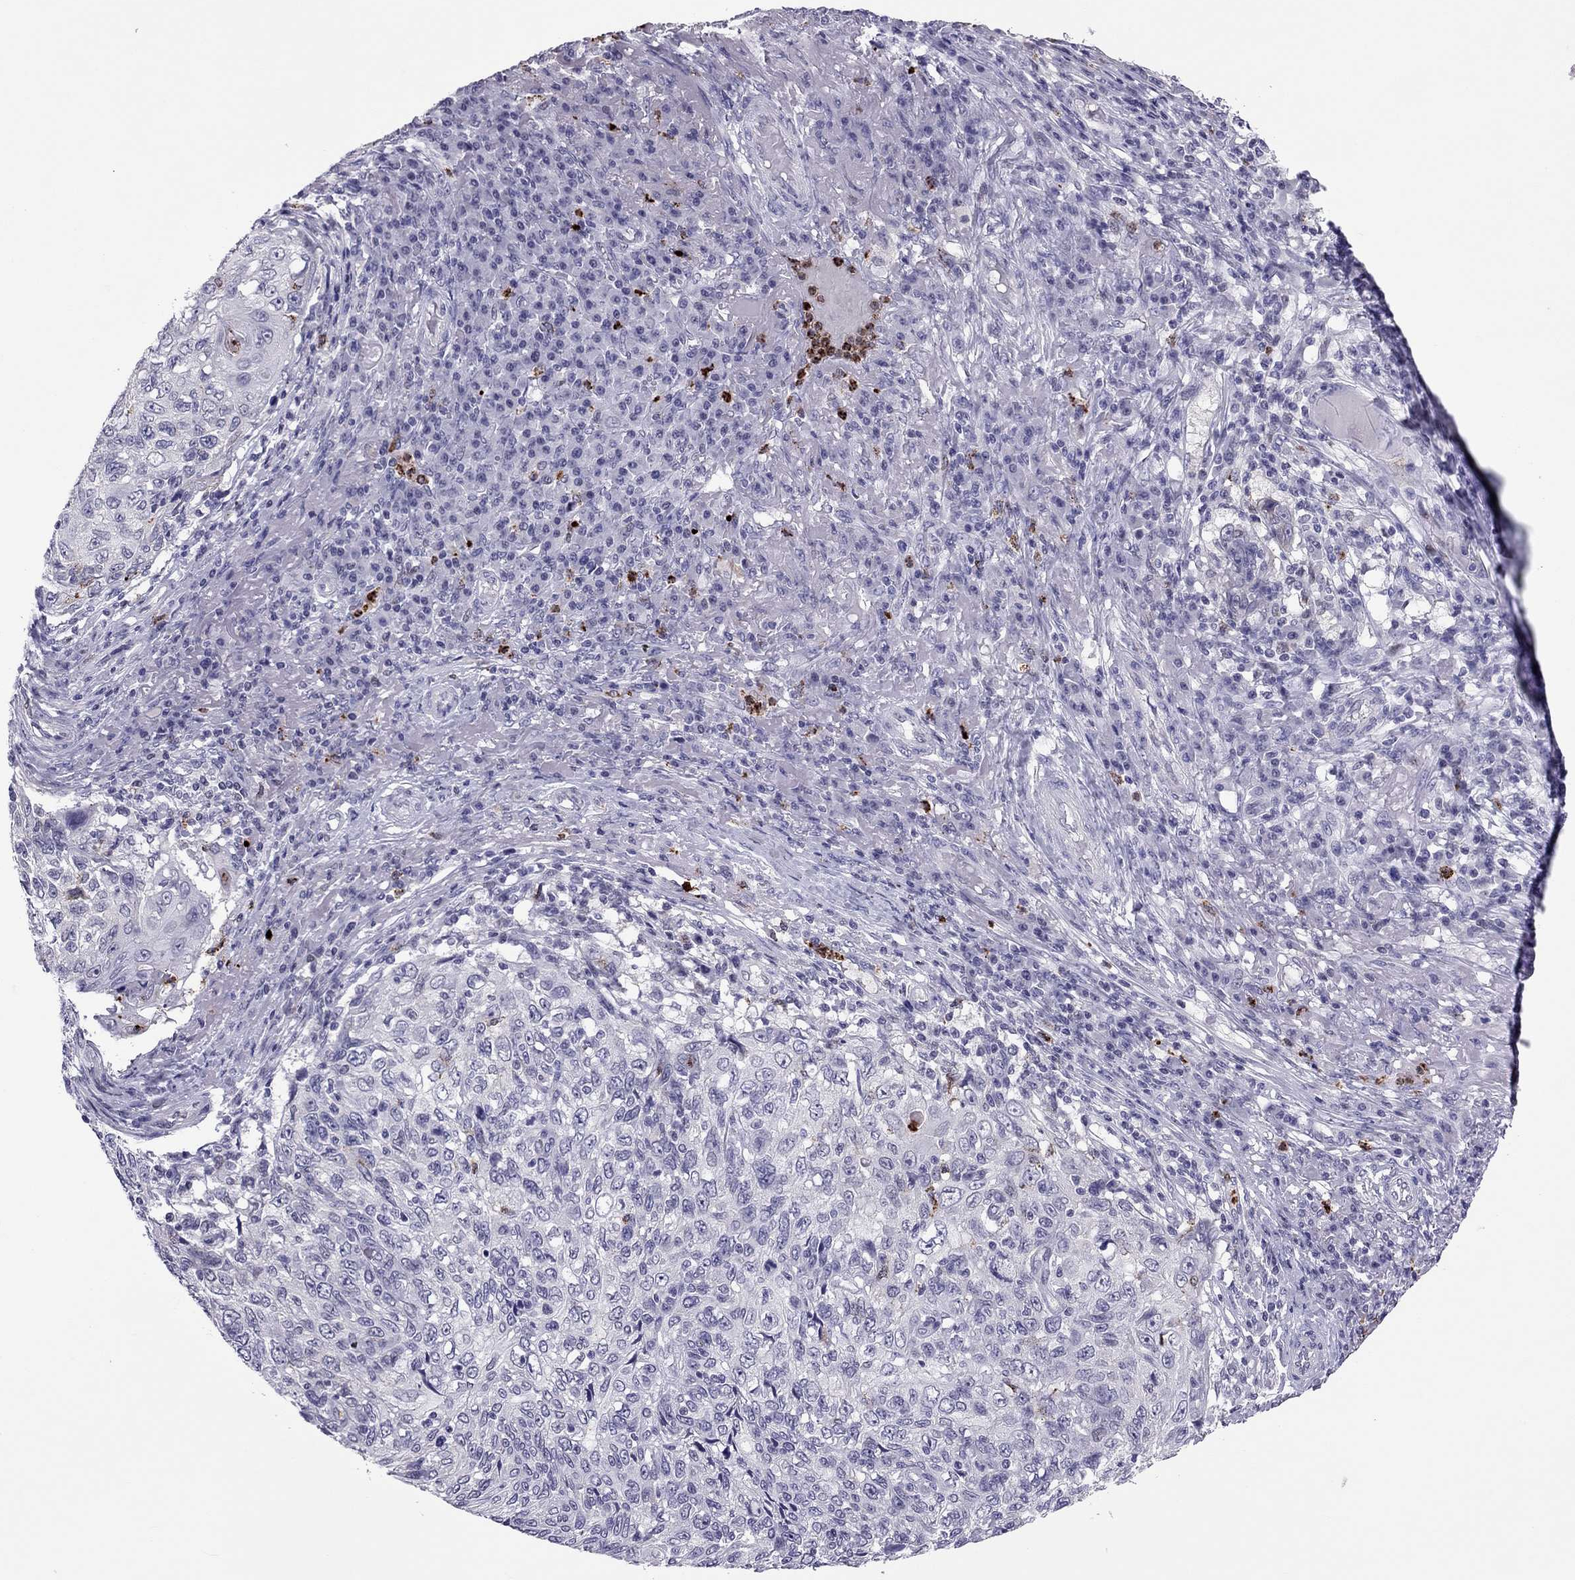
{"staining": {"intensity": "negative", "quantity": "none", "location": "none"}, "tissue": "skin cancer", "cell_type": "Tumor cells", "image_type": "cancer", "snomed": [{"axis": "morphology", "description": "Squamous cell carcinoma, NOS"}, {"axis": "topography", "description": "Skin"}], "caption": "High magnification brightfield microscopy of skin cancer stained with DAB (3,3'-diaminobenzidine) (brown) and counterstained with hematoxylin (blue): tumor cells show no significant expression. (DAB immunohistochemistry, high magnification).", "gene": "CCL27", "patient": {"sex": "male", "age": 92}}